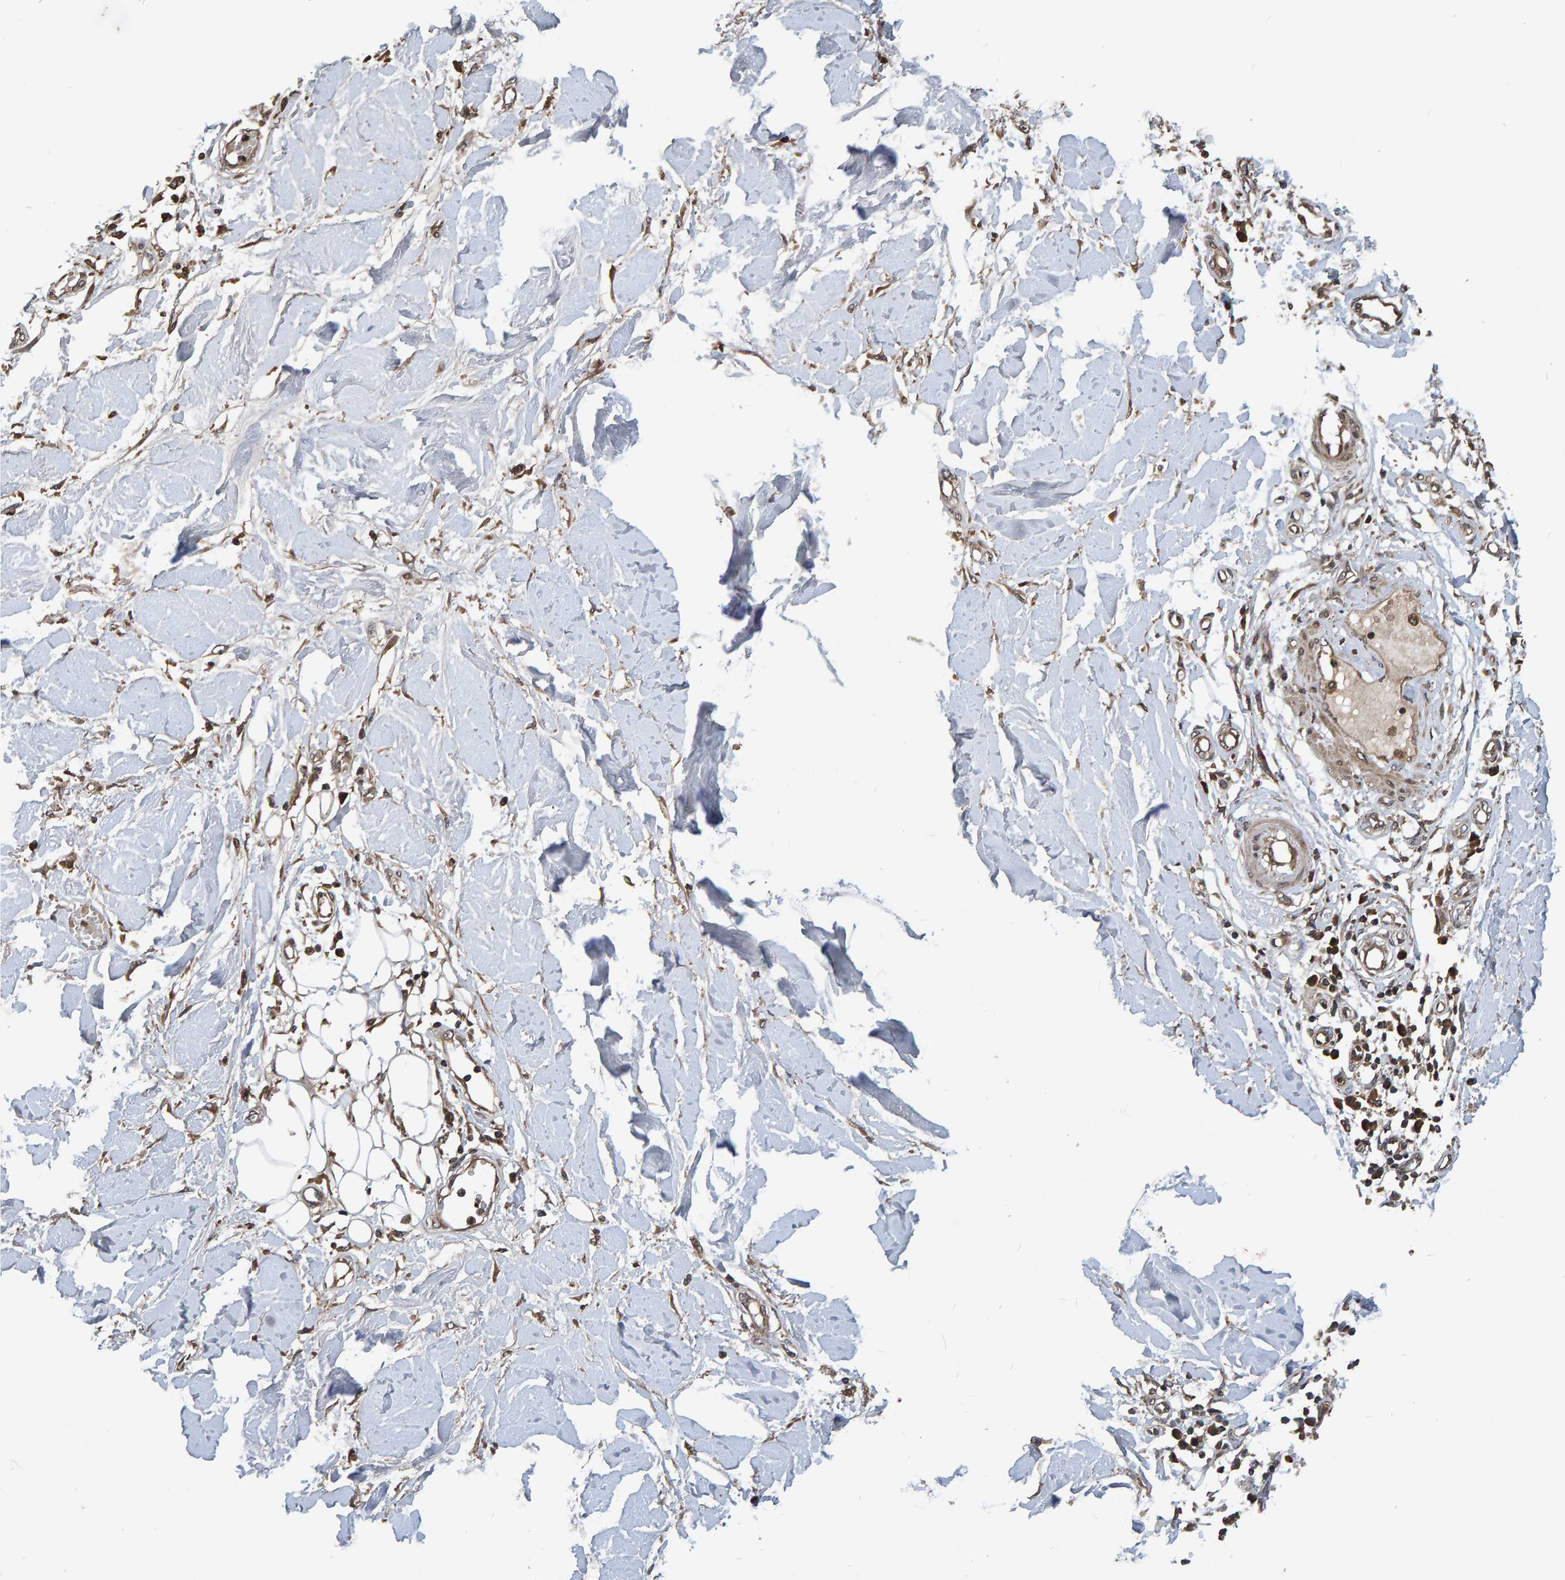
{"staining": {"intensity": "moderate", "quantity": ">75%", "location": "nuclear"}, "tissue": "adipose tissue", "cell_type": "Adipocytes", "image_type": "normal", "snomed": [{"axis": "morphology", "description": "Normal tissue, NOS"}, {"axis": "morphology", "description": "Squamous cell carcinoma, NOS"}, {"axis": "topography", "description": "Skin"}, {"axis": "topography", "description": "Peripheral nerve tissue"}], "caption": "Immunohistochemical staining of unremarkable human adipose tissue exhibits moderate nuclear protein positivity in approximately >75% of adipocytes. The staining was performed using DAB (3,3'-diaminobenzidine) to visualize the protein expression in brown, while the nuclei were stained in blue with hematoxylin (Magnification: 20x).", "gene": "GAB2", "patient": {"sex": "male", "age": 83}}